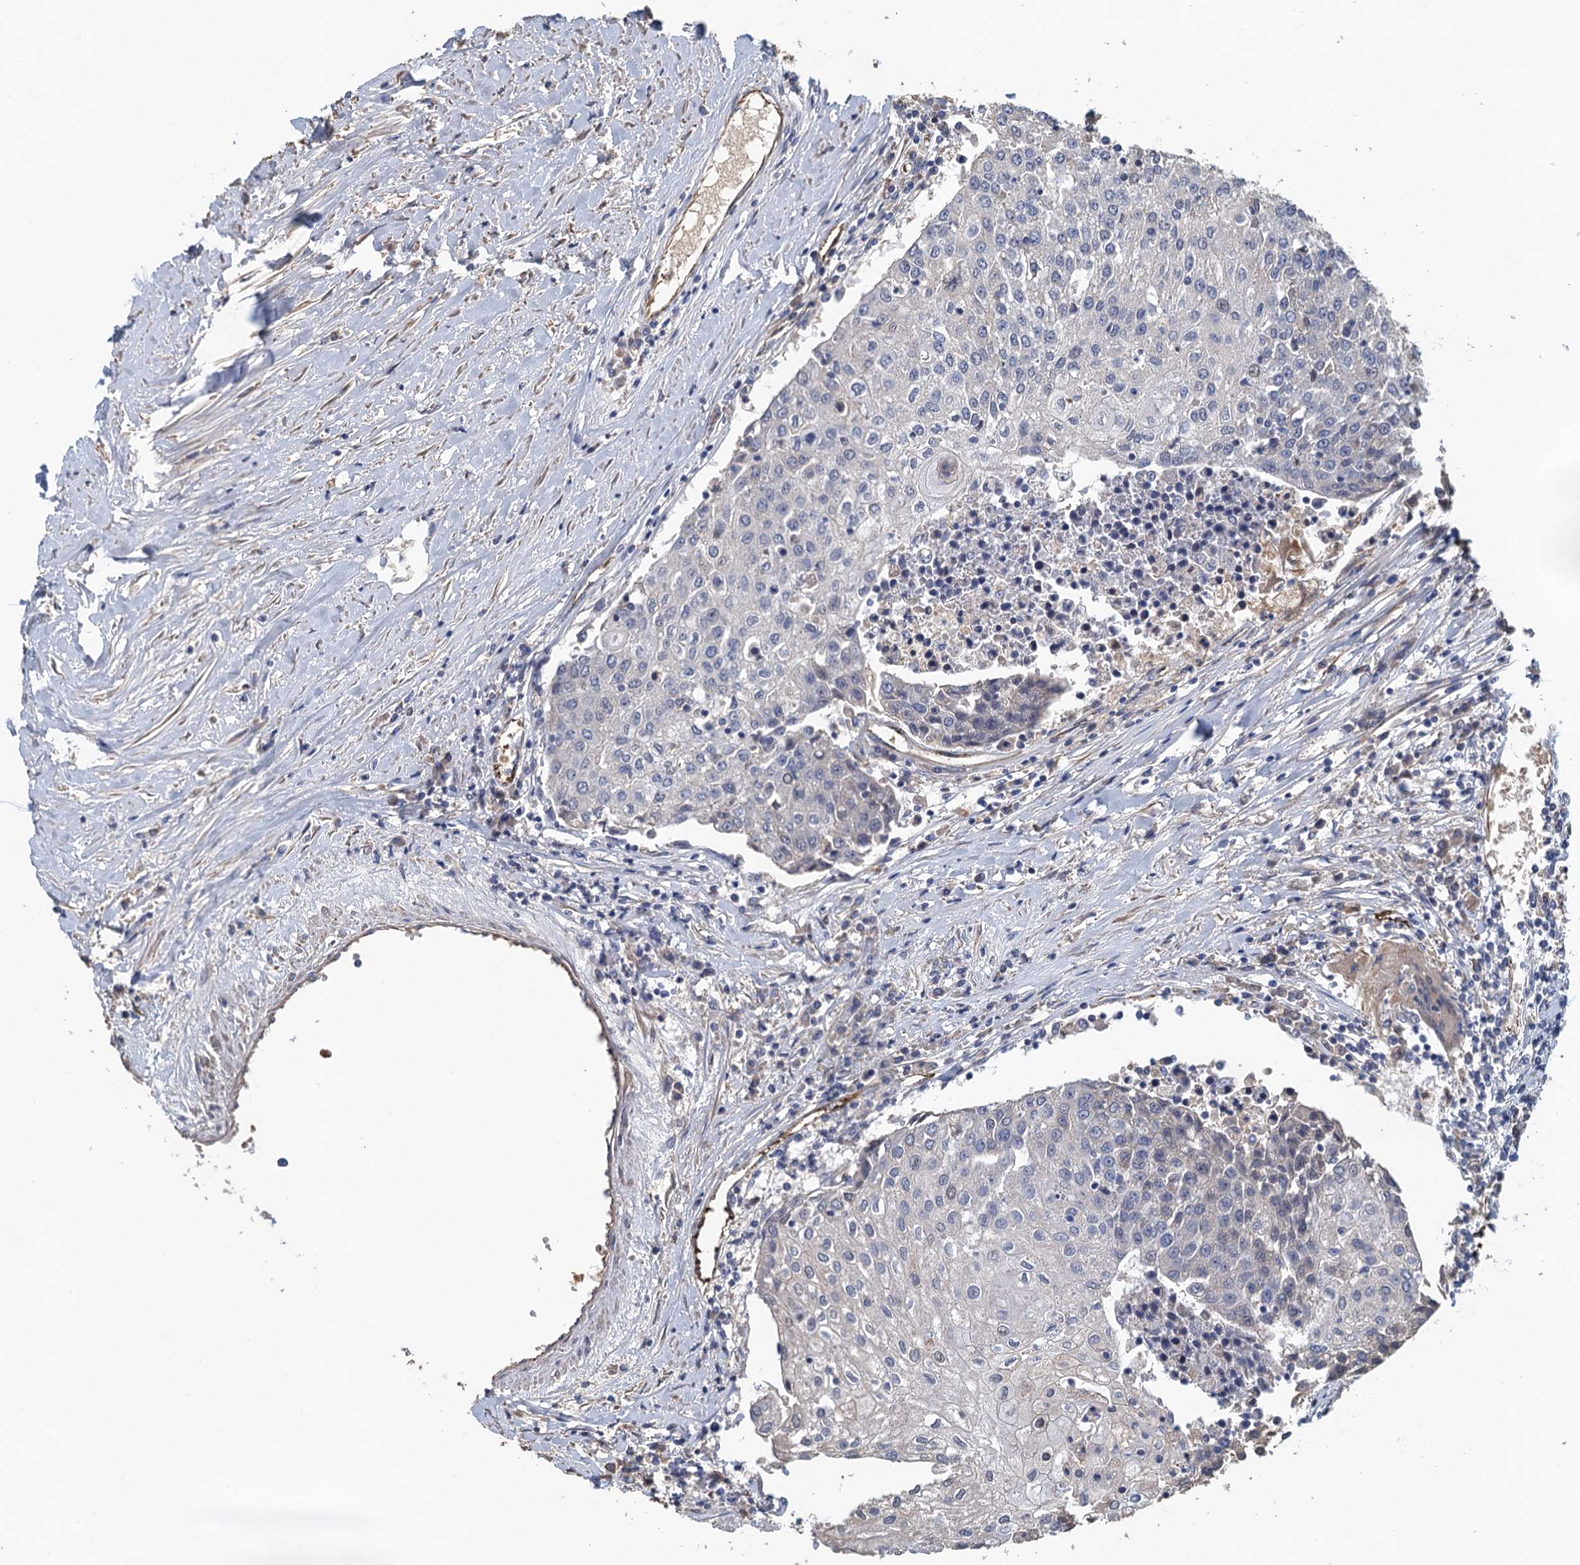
{"staining": {"intensity": "negative", "quantity": "none", "location": "none"}, "tissue": "urothelial cancer", "cell_type": "Tumor cells", "image_type": "cancer", "snomed": [{"axis": "morphology", "description": "Urothelial carcinoma, High grade"}, {"axis": "topography", "description": "Urinary bladder"}], "caption": "Tumor cells are negative for protein expression in human urothelial carcinoma (high-grade).", "gene": "ACSBG1", "patient": {"sex": "female", "age": 85}}